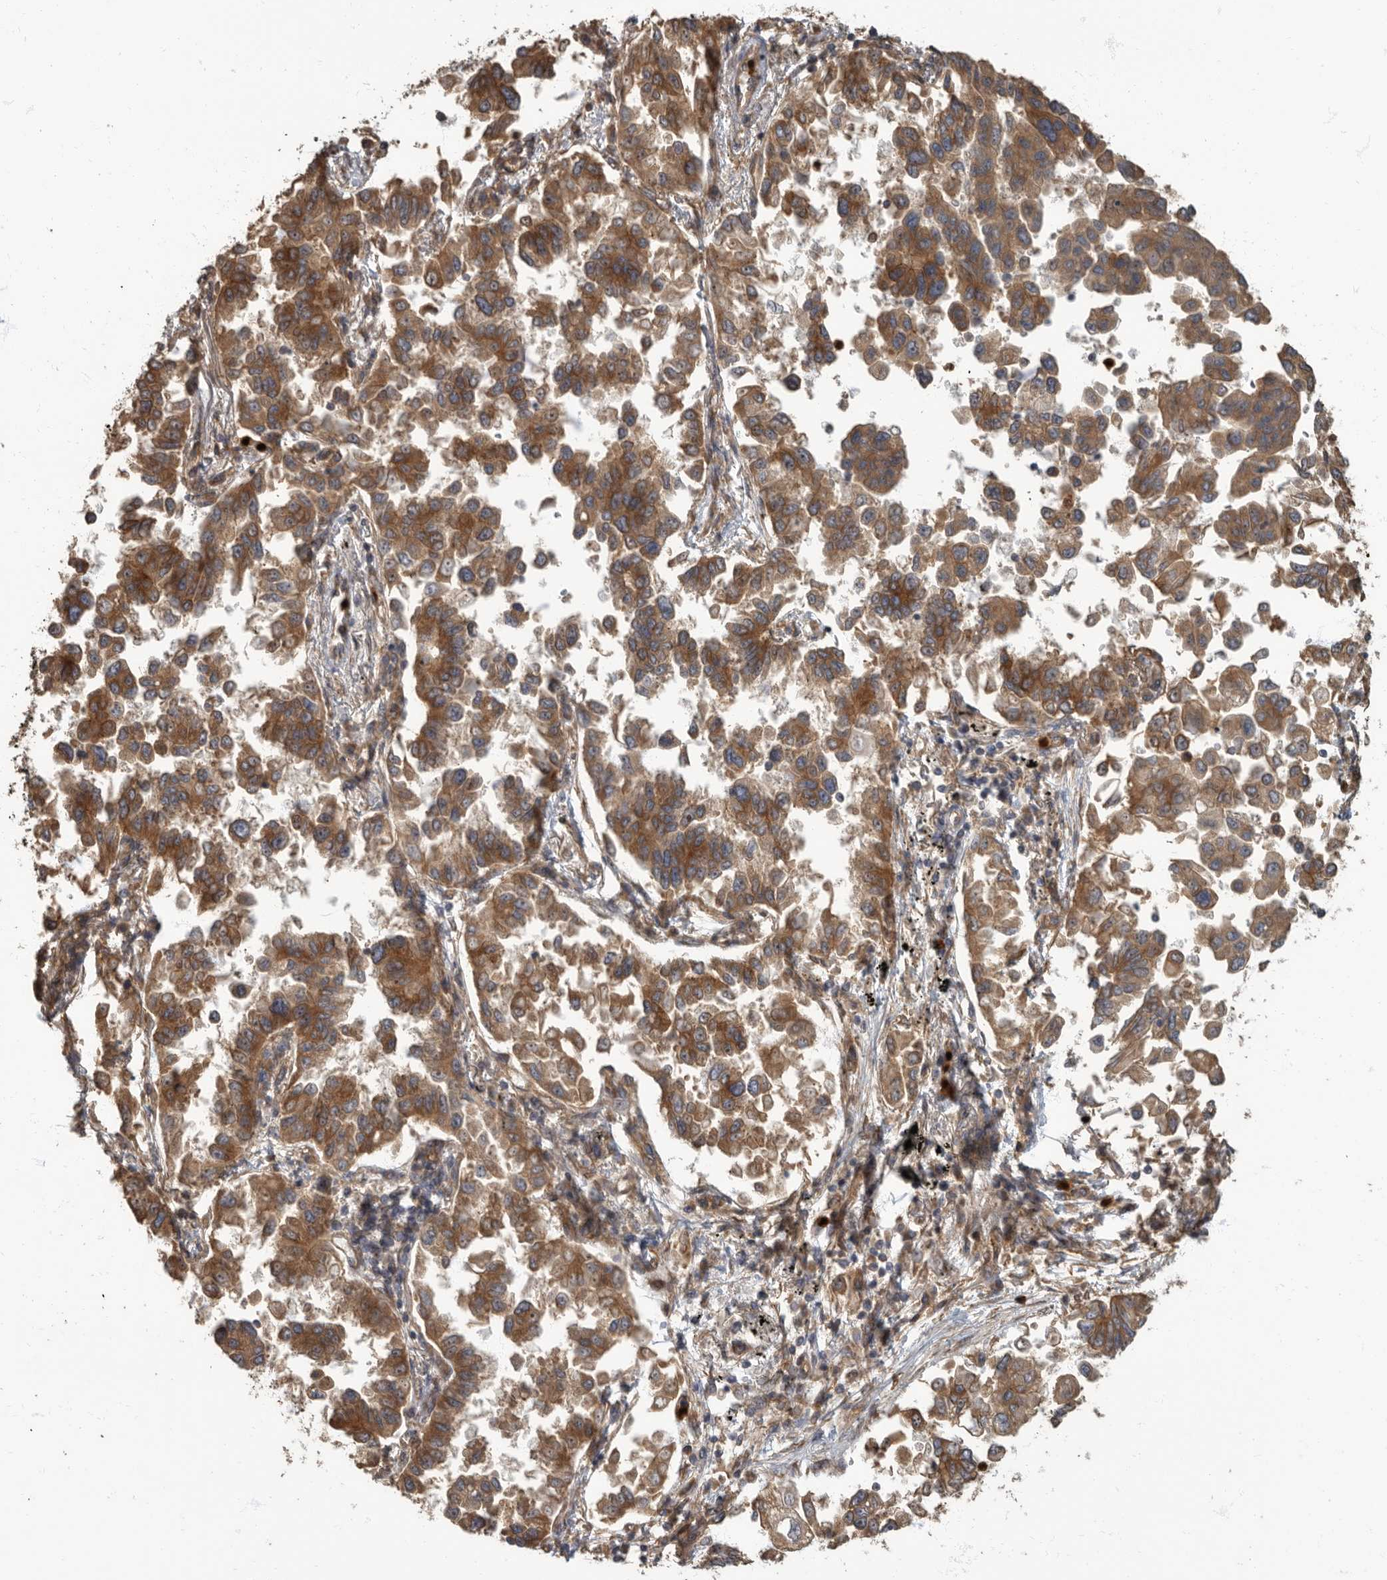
{"staining": {"intensity": "strong", "quantity": ">75%", "location": "cytoplasmic/membranous"}, "tissue": "lung cancer", "cell_type": "Tumor cells", "image_type": "cancer", "snomed": [{"axis": "morphology", "description": "Adenocarcinoma, NOS"}, {"axis": "topography", "description": "Lung"}], "caption": "Lung adenocarcinoma stained with IHC shows strong cytoplasmic/membranous staining in about >75% of tumor cells.", "gene": "DAAM1", "patient": {"sex": "female", "age": 67}}